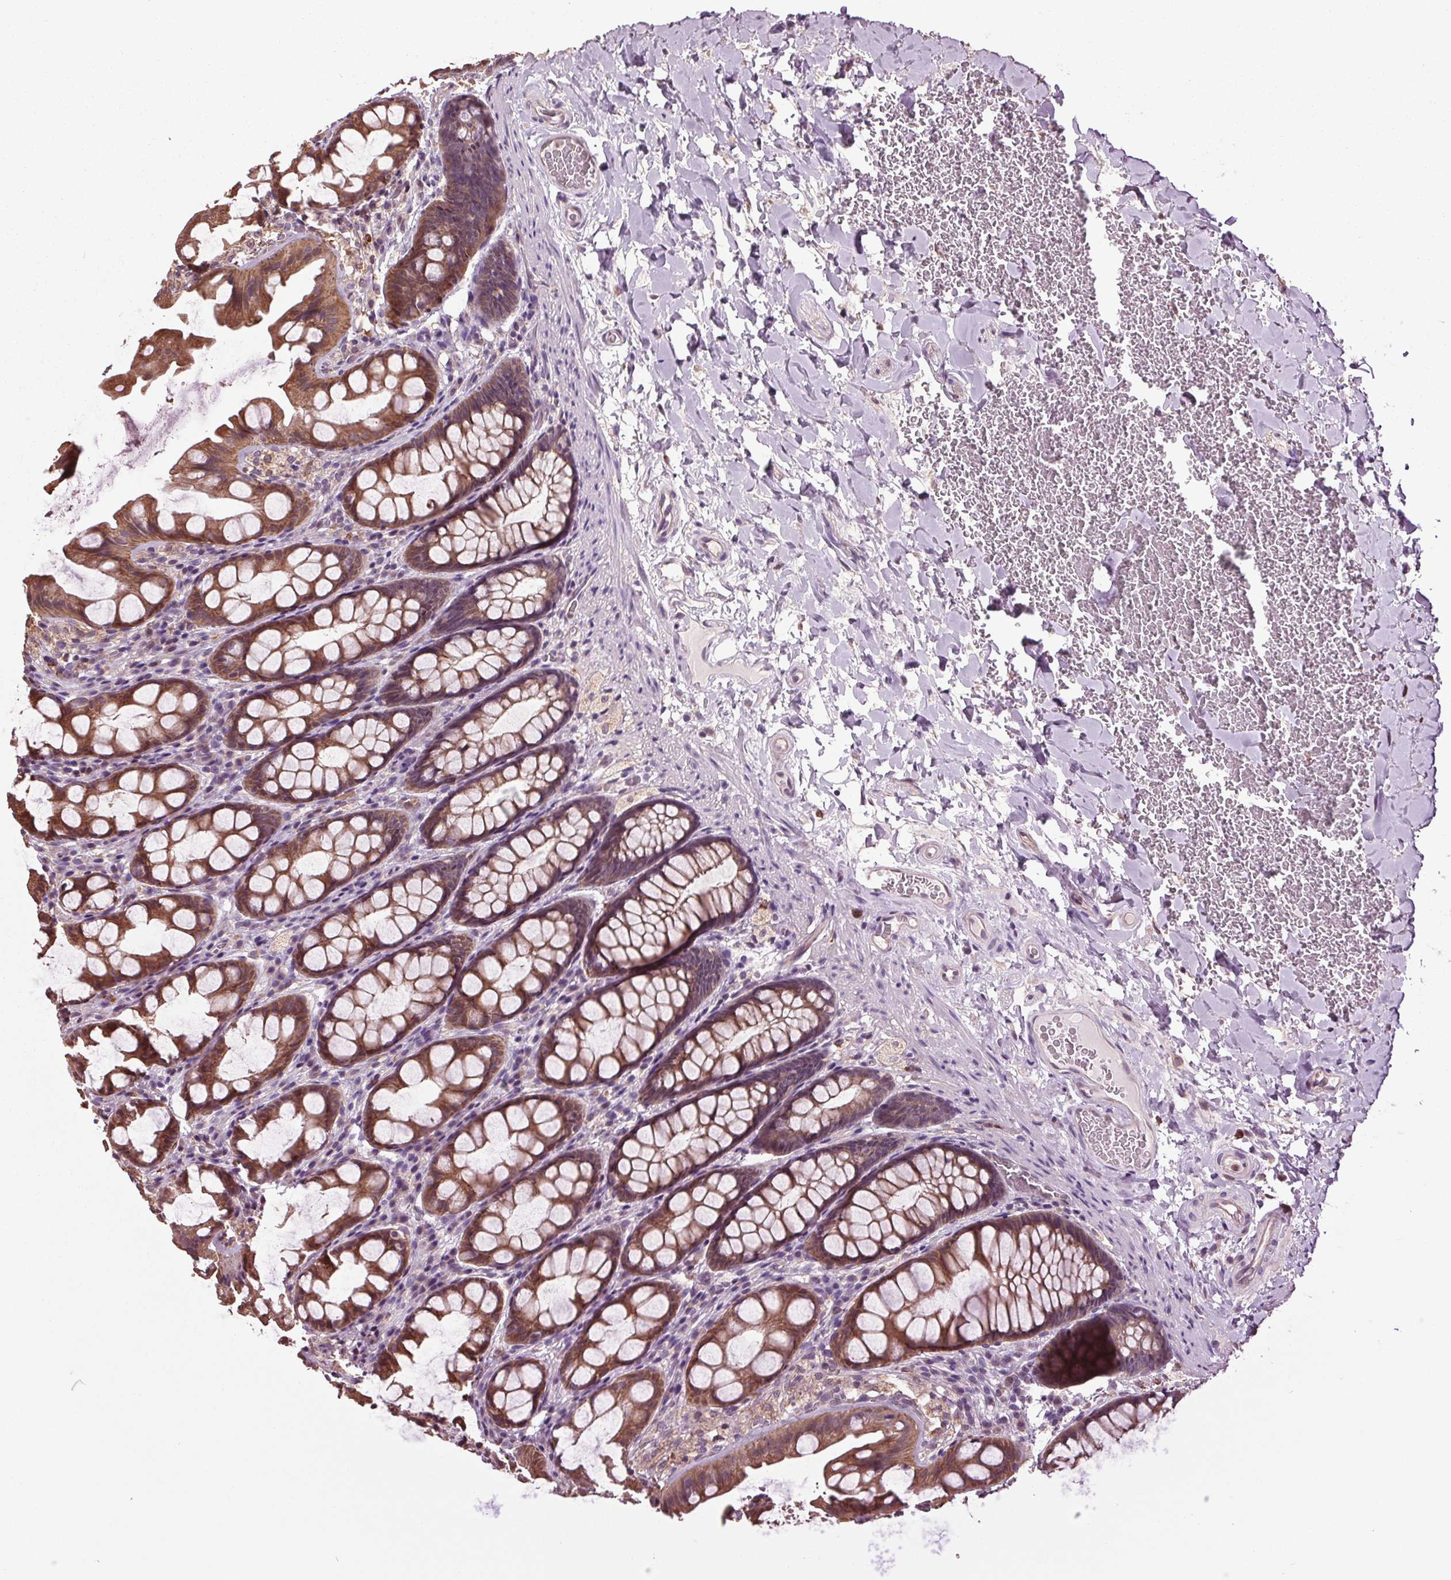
{"staining": {"intensity": "negative", "quantity": "none", "location": "none"}, "tissue": "colon", "cell_type": "Endothelial cells", "image_type": "normal", "snomed": [{"axis": "morphology", "description": "Normal tissue, NOS"}, {"axis": "topography", "description": "Colon"}], "caption": "Immunohistochemistry image of normal human colon stained for a protein (brown), which reveals no positivity in endothelial cells. The staining is performed using DAB brown chromogen with nuclei counter-stained in using hematoxylin.", "gene": "RNPEP", "patient": {"sex": "male", "age": 47}}